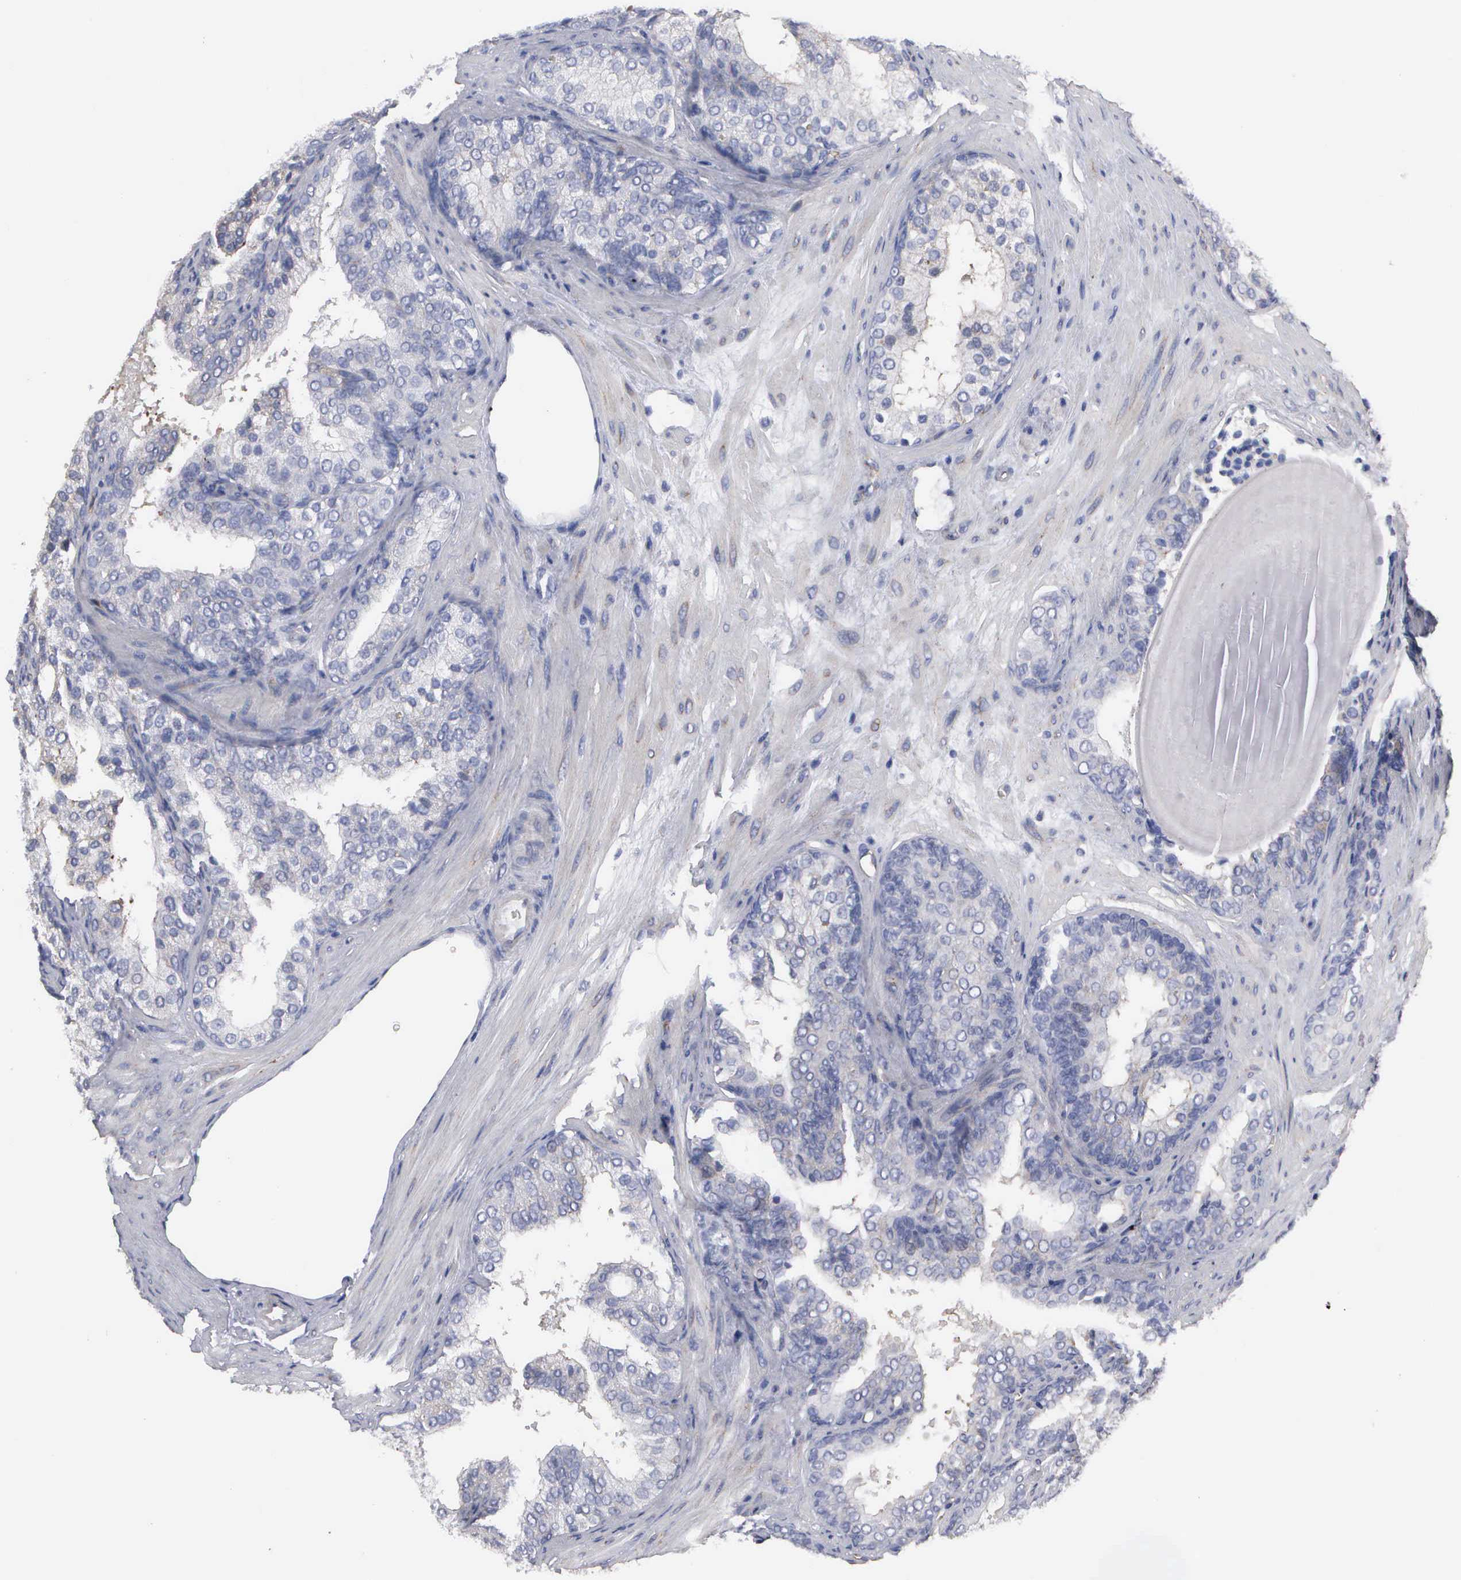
{"staining": {"intensity": "weak", "quantity": "<25%", "location": "cytoplasmic/membranous"}, "tissue": "prostate cancer", "cell_type": "Tumor cells", "image_type": "cancer", "snomed": [{"axis": "morphology", "description": "Adenocarcinoma, Low grade"}, {"axis": "topography", "description": "Prostate"}], "caption": "IHC micrograph of neoplastic tissue: human prostate adenocarcinoma (low-grade) stained with DAB (3,3'-diaminobenzidine) reveals no significant protein staining in tumor cells.", "gene": "RDX", "patient": {"sex": "male", "age": 69}}